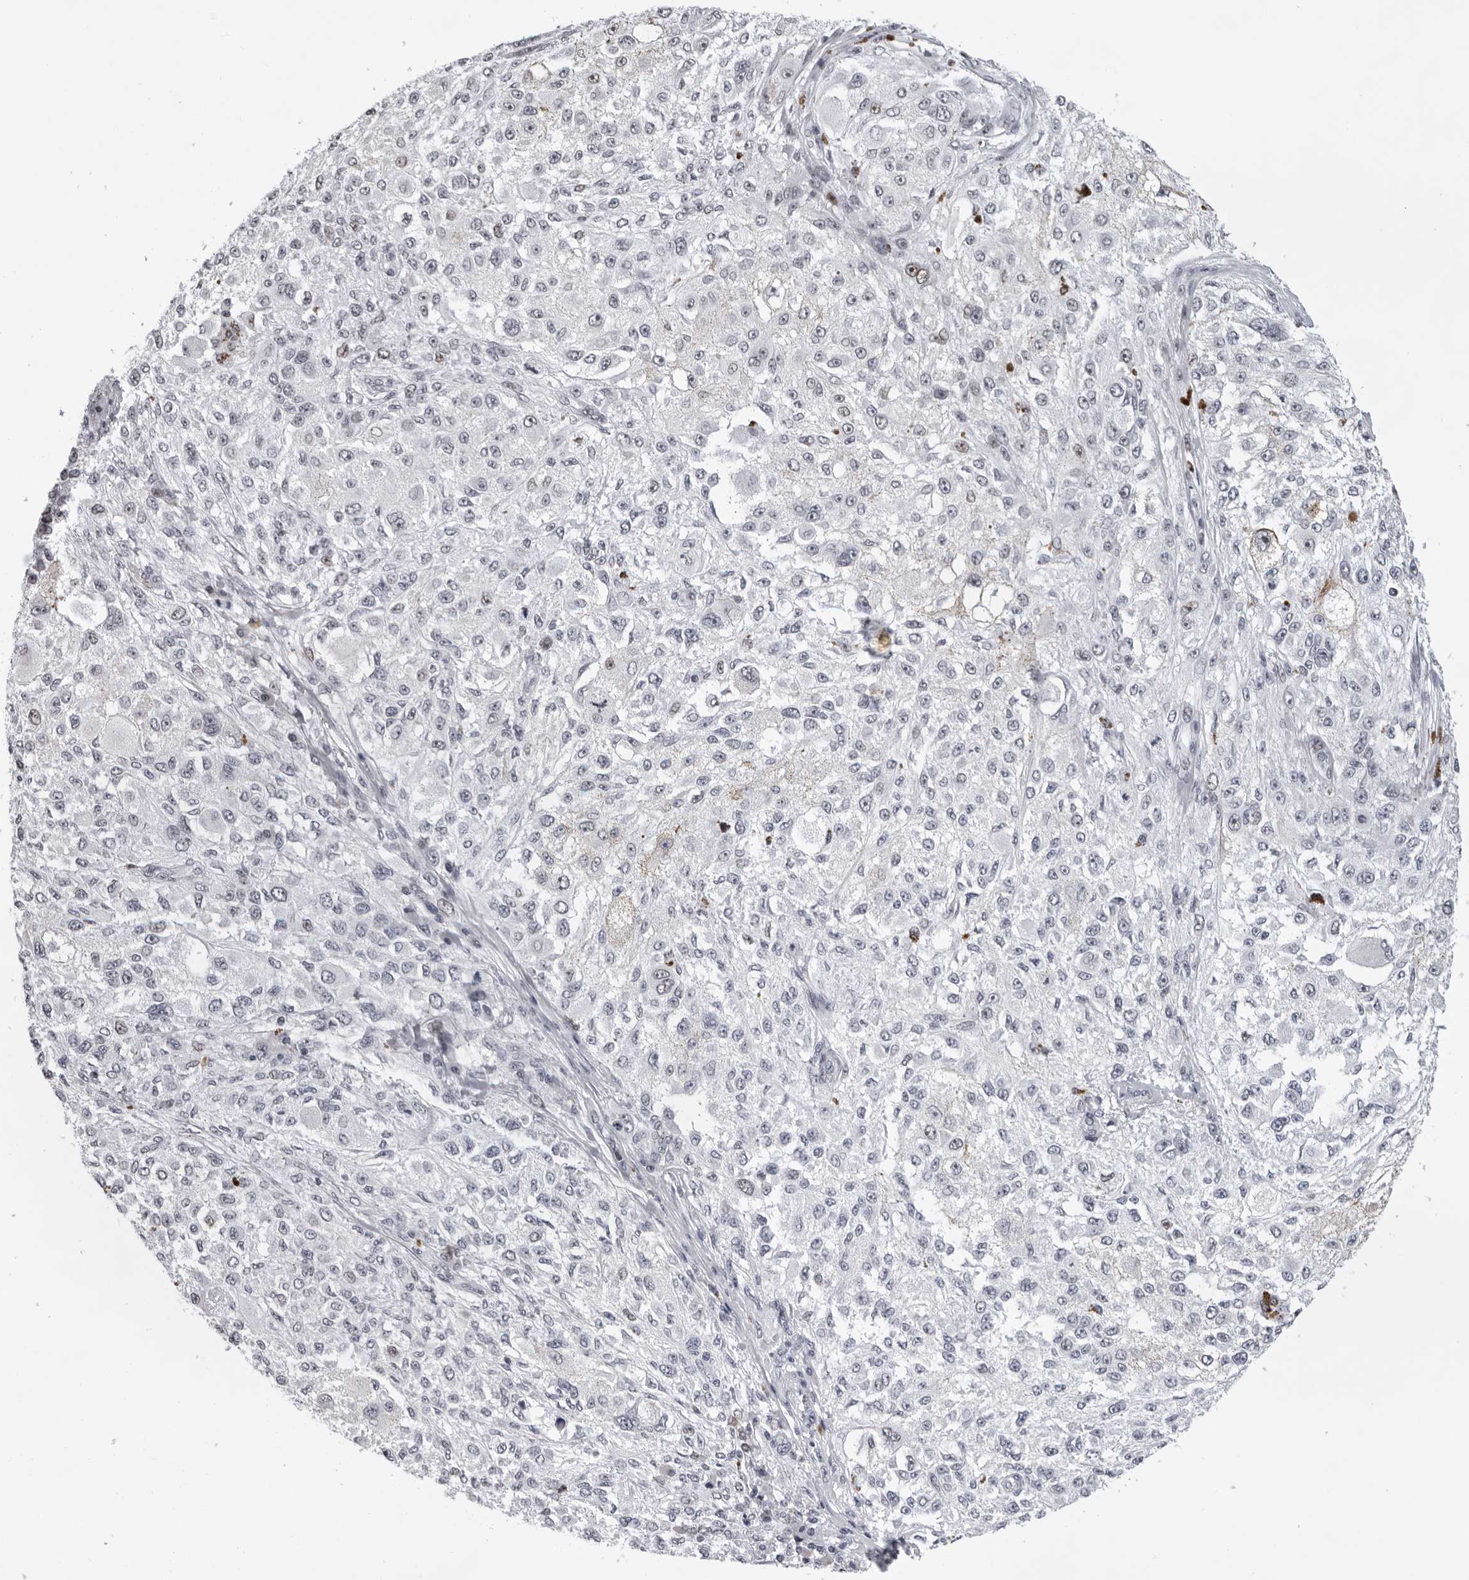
{"staining": {"intensity": "moderate", "quantity": "<25%", "location": "nuclear"}, "tissue": "melanoma", "cell_type": "Tumor cells", "image_type": "cancer", "snomed": [{"axis": "morphology", "description": "Necrosis, NOS"}, {"axis": "morphology", "description": "Malignant melanoma, NOS"}, {"axis": "topography", "description": "Skin"}], "caption": "Melanoma was stained to show a protein in brown. There is low levels of moderate nuclear positivity in about <25% of tumor cells. (IHC, brightfield microscopy, high magnification).", "gene": "USP1", "patient": {"sex": "female", "age": 87}}